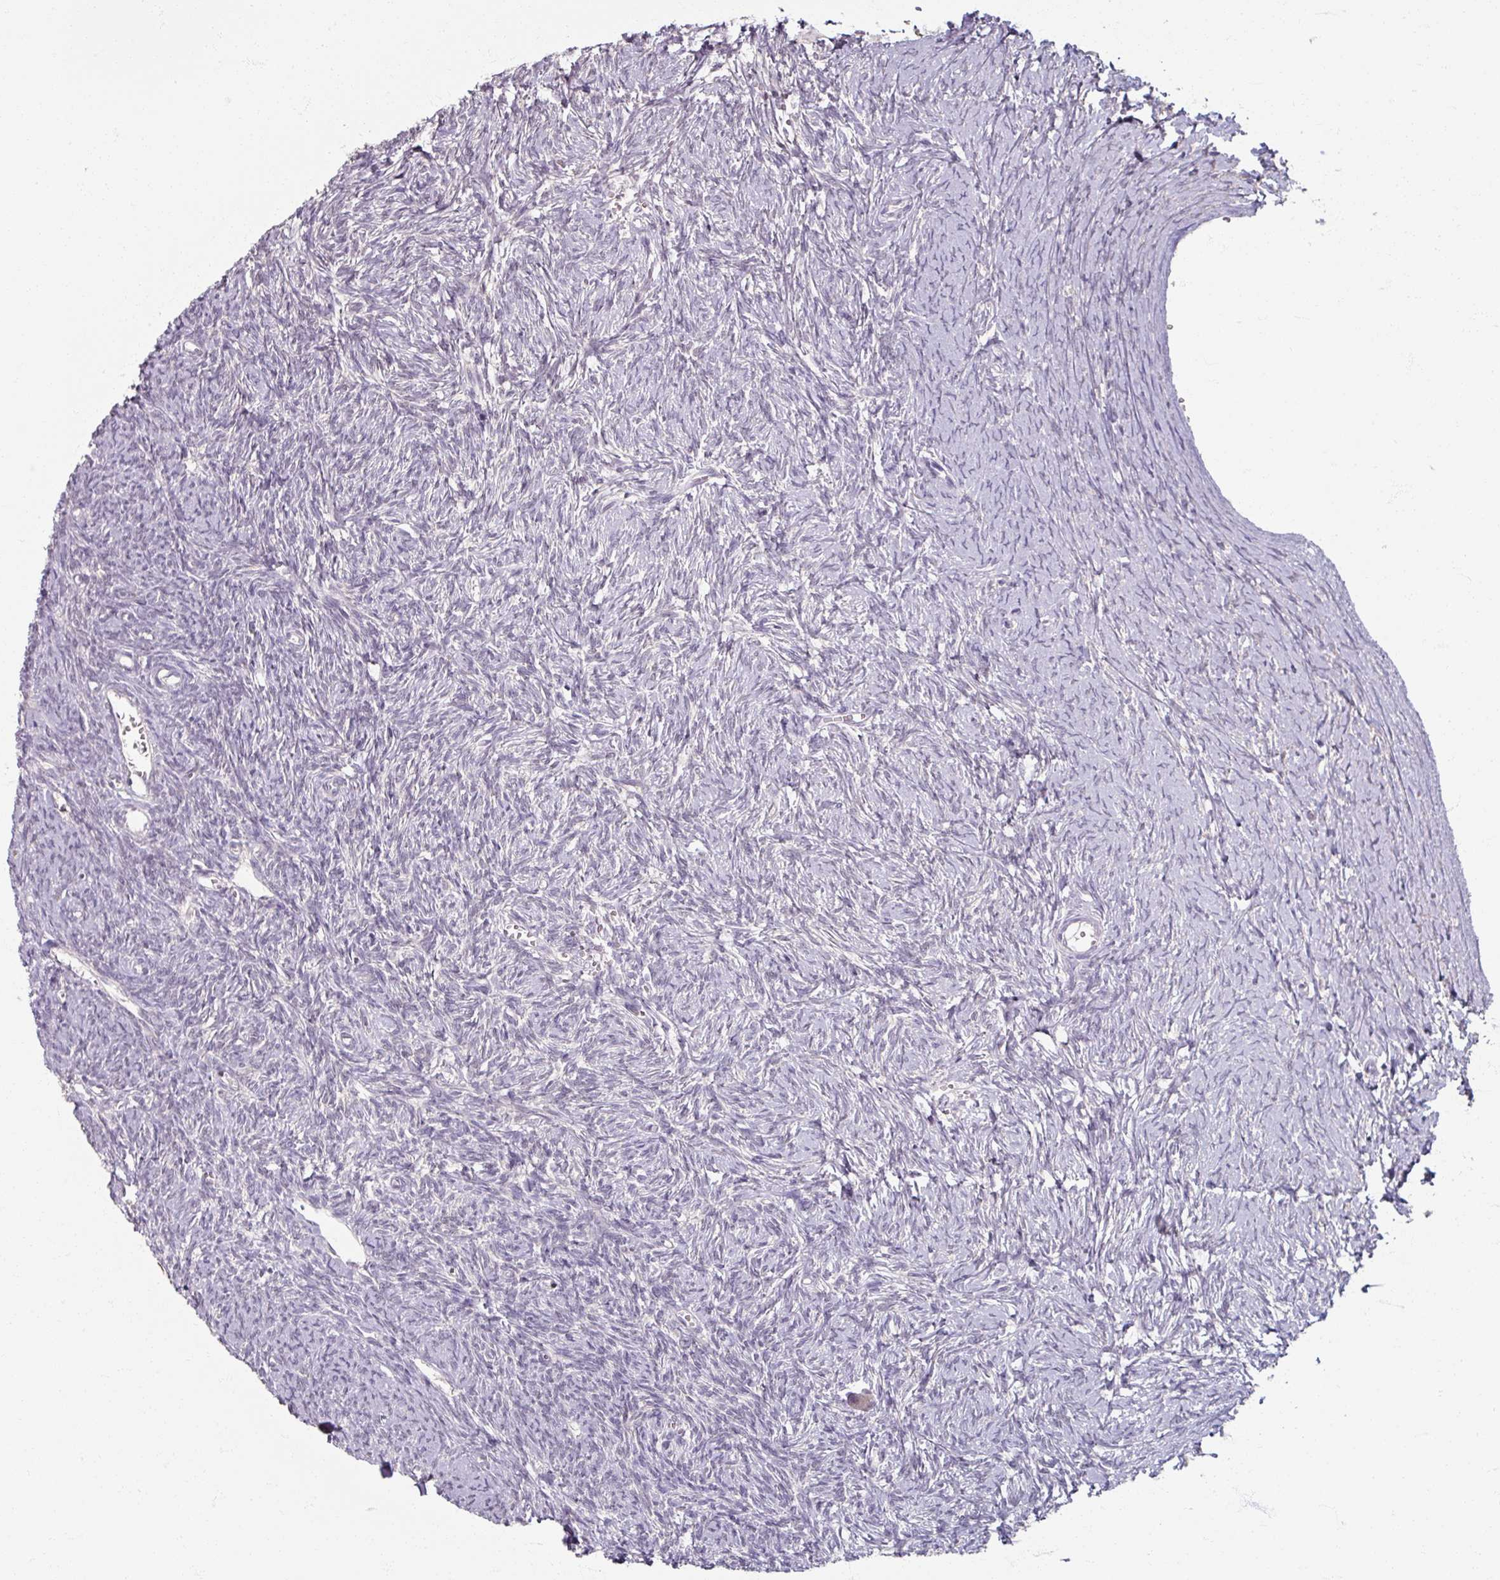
{"staining": {"intensity": "negative", "quantity": "none", "location": "none"}, "tissue": "ovary", "cell_type": "Follicle cells", "image_type": "normal", "snomed": [{"axis": "morphology", "description": "Normal tissue, NOS"}, {"axis": "topography", "description": "Ovary"}], "caption": "An image of ovary stained for a protein shows no brown staining in follicle cells. Brightfield microscopy of immunohistochemistry (IHC) stained with DAB (3,3'-diaminobenzidine) (brown) and hematoxylin (blue), captured at high magnification.", "gene": "SOX11", "patient": {"sex": "female", "age": 39}}